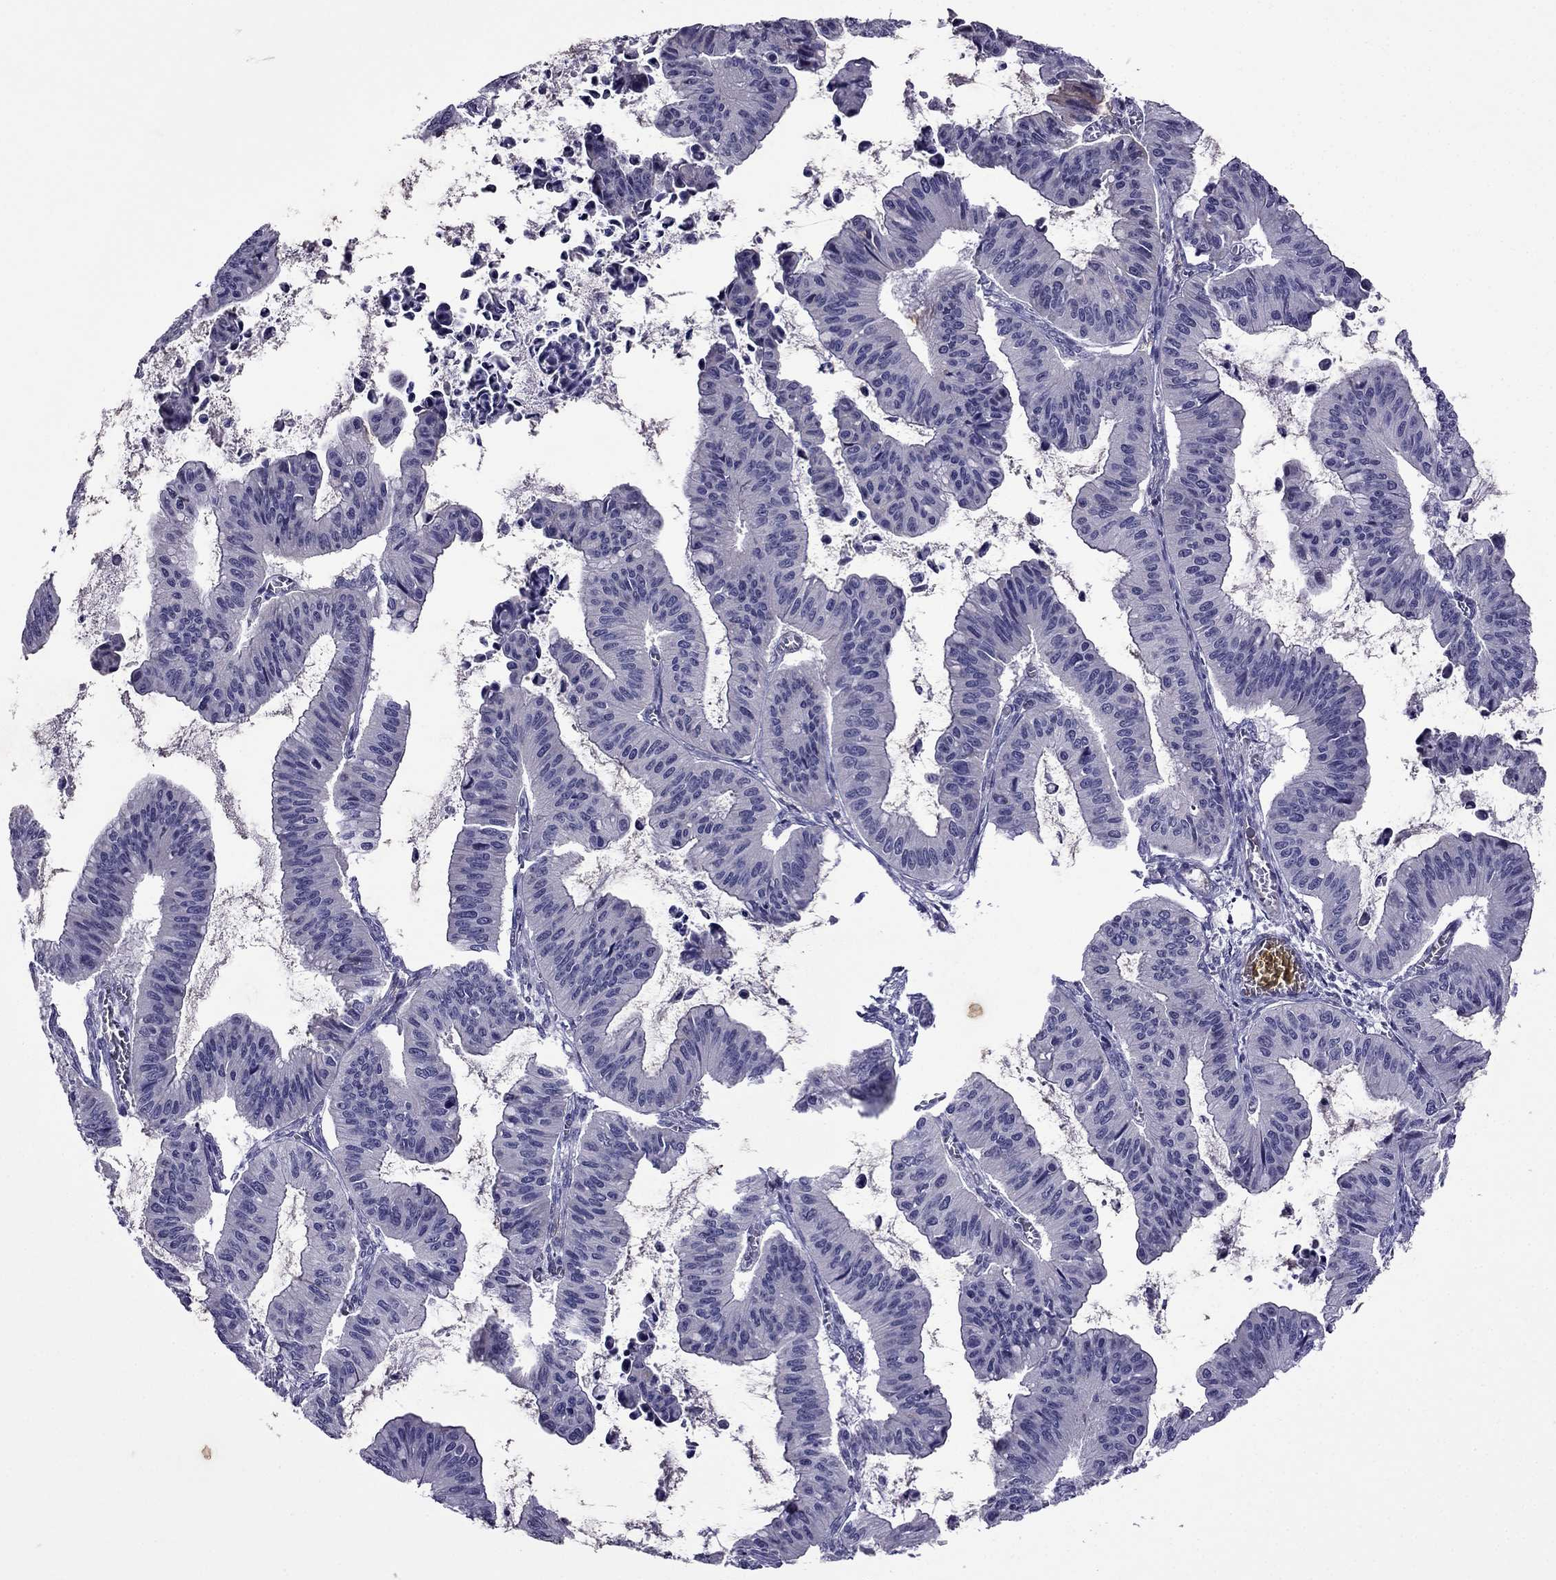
{"staining": {"intensity": "negative", "quantity": "none", "location": "none"}, "tissue": "ovarian cancer", "cell_type": "Tumor cells", "image_type": "cancer", "snomed": [{"axis": "morphology", "description": "Cystadenocarcinoma, mucinous, NOS"}, {"axis": "topography", "description": "Ovary"}], "caption": "There is no significant expression in tumor cells of mucinous cystadenocarcinoma (ovarian).", "gene": "SPTBN4", "patient": {"sex": "female", "age": 72}}